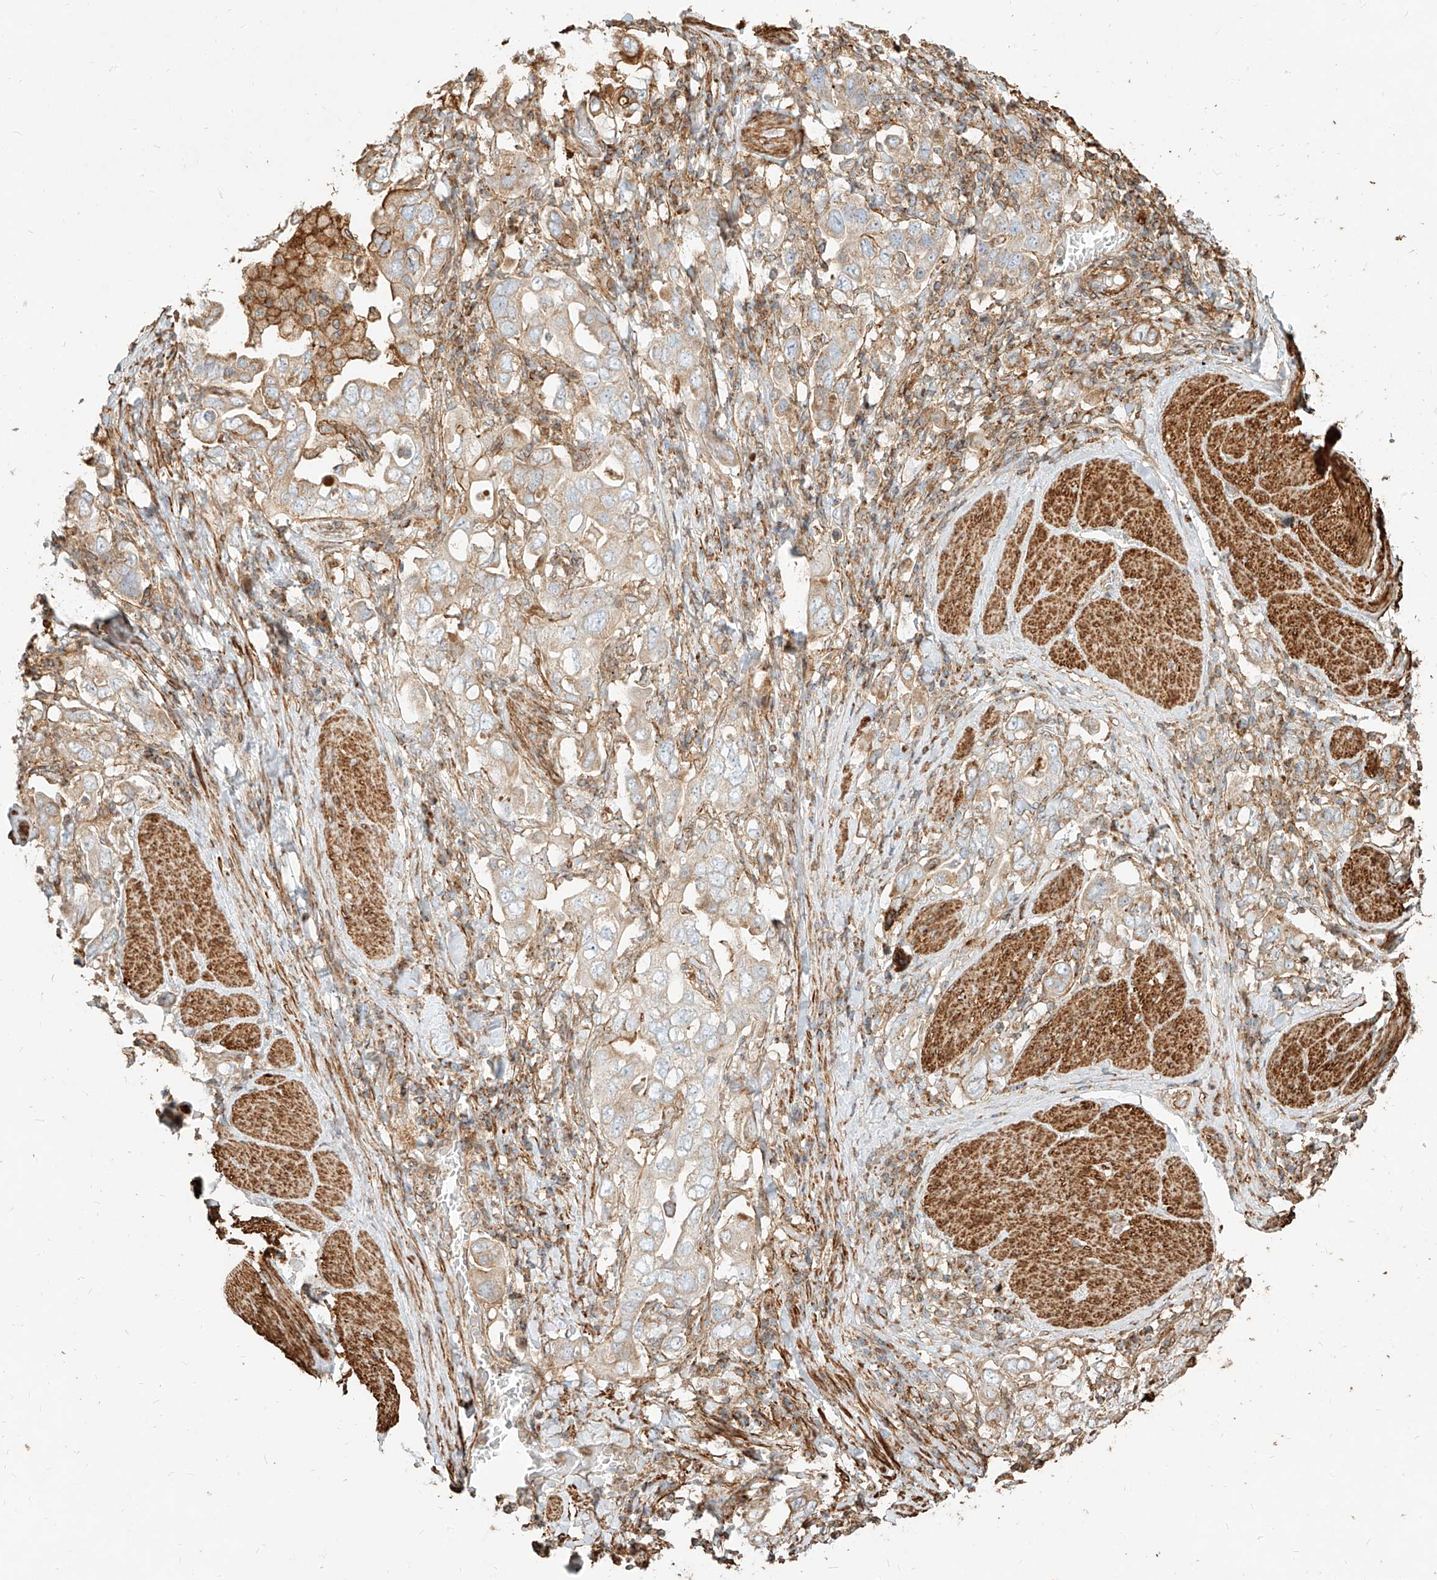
{"staining": {"intensity": "weak", "quantity": "<25%", "location": "cytoplasmic/membranous"}, "tissue": "stomach cancer", "cell_type": "Tumor cells", "image_type": "cancer", "snomed": [{"axis": "morphology", "description": "Adenocarcinoma, NOS"}, {"axis": "topography", "description": "Stomach, upper"}], "caption": "IHC of human stomach cancer demonstrates no staining in tumor cells.", "gene": "MTX2", "patient": {"sex": "male", "age": 62}}